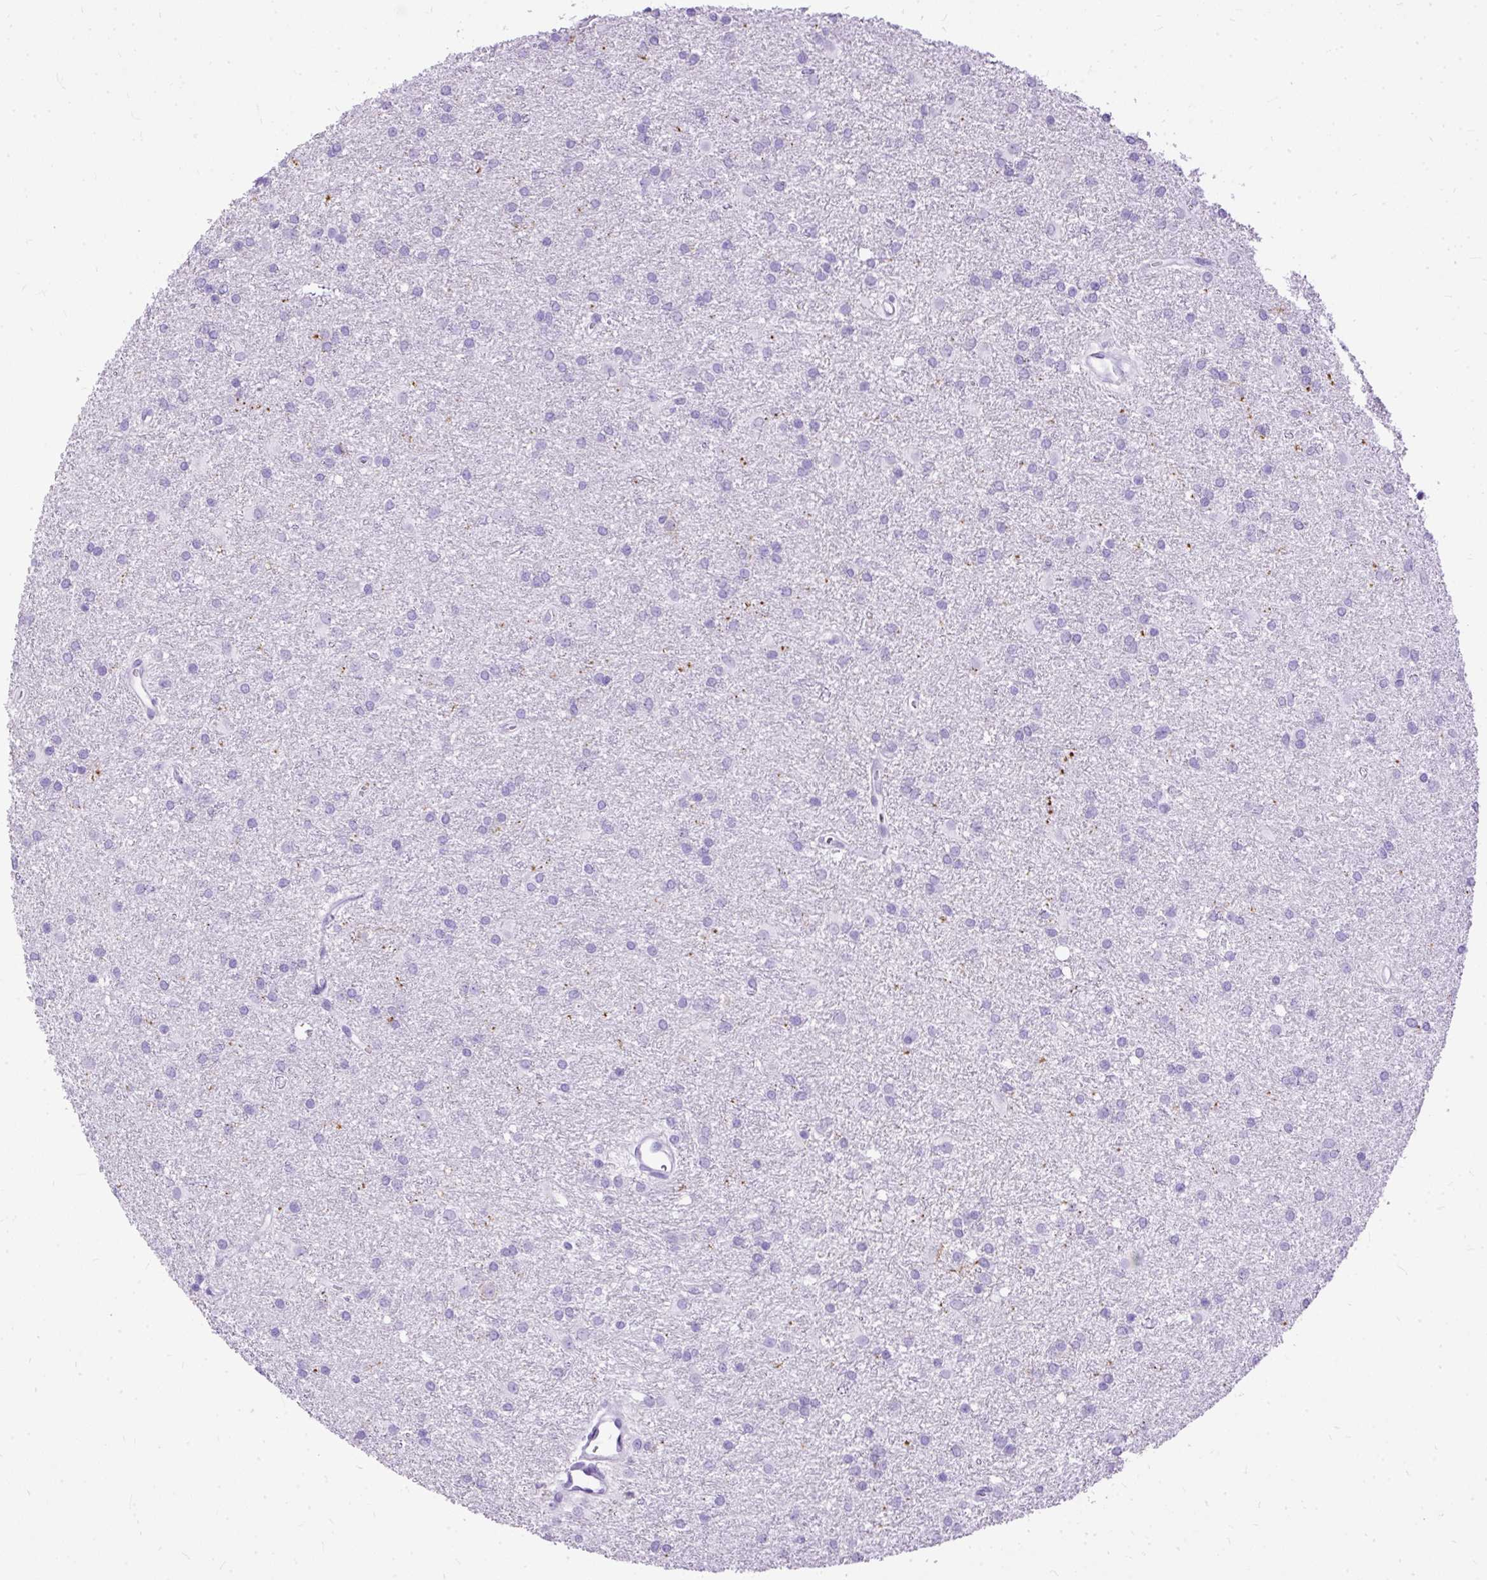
{"staining": {"intensity": "negative", "quantity": "none", "location": "none"}, "tissue": "glioma", "cell_type": "Tumor cells", "image_type": "cancer", "snomed": [{"axis": "morphology", "description": "Glioma, malignant, High grade"}, {"axis": "topography", "description": "Brain"}], "caption": "Malignant high-grade glioma was stained to show a protein in brown. There is no significant positivity in tumor cells. (DAB IHC with hematoxylin counter stain).", "gene": "HEY1", "patient": {"sex": "female", "age": 50}}